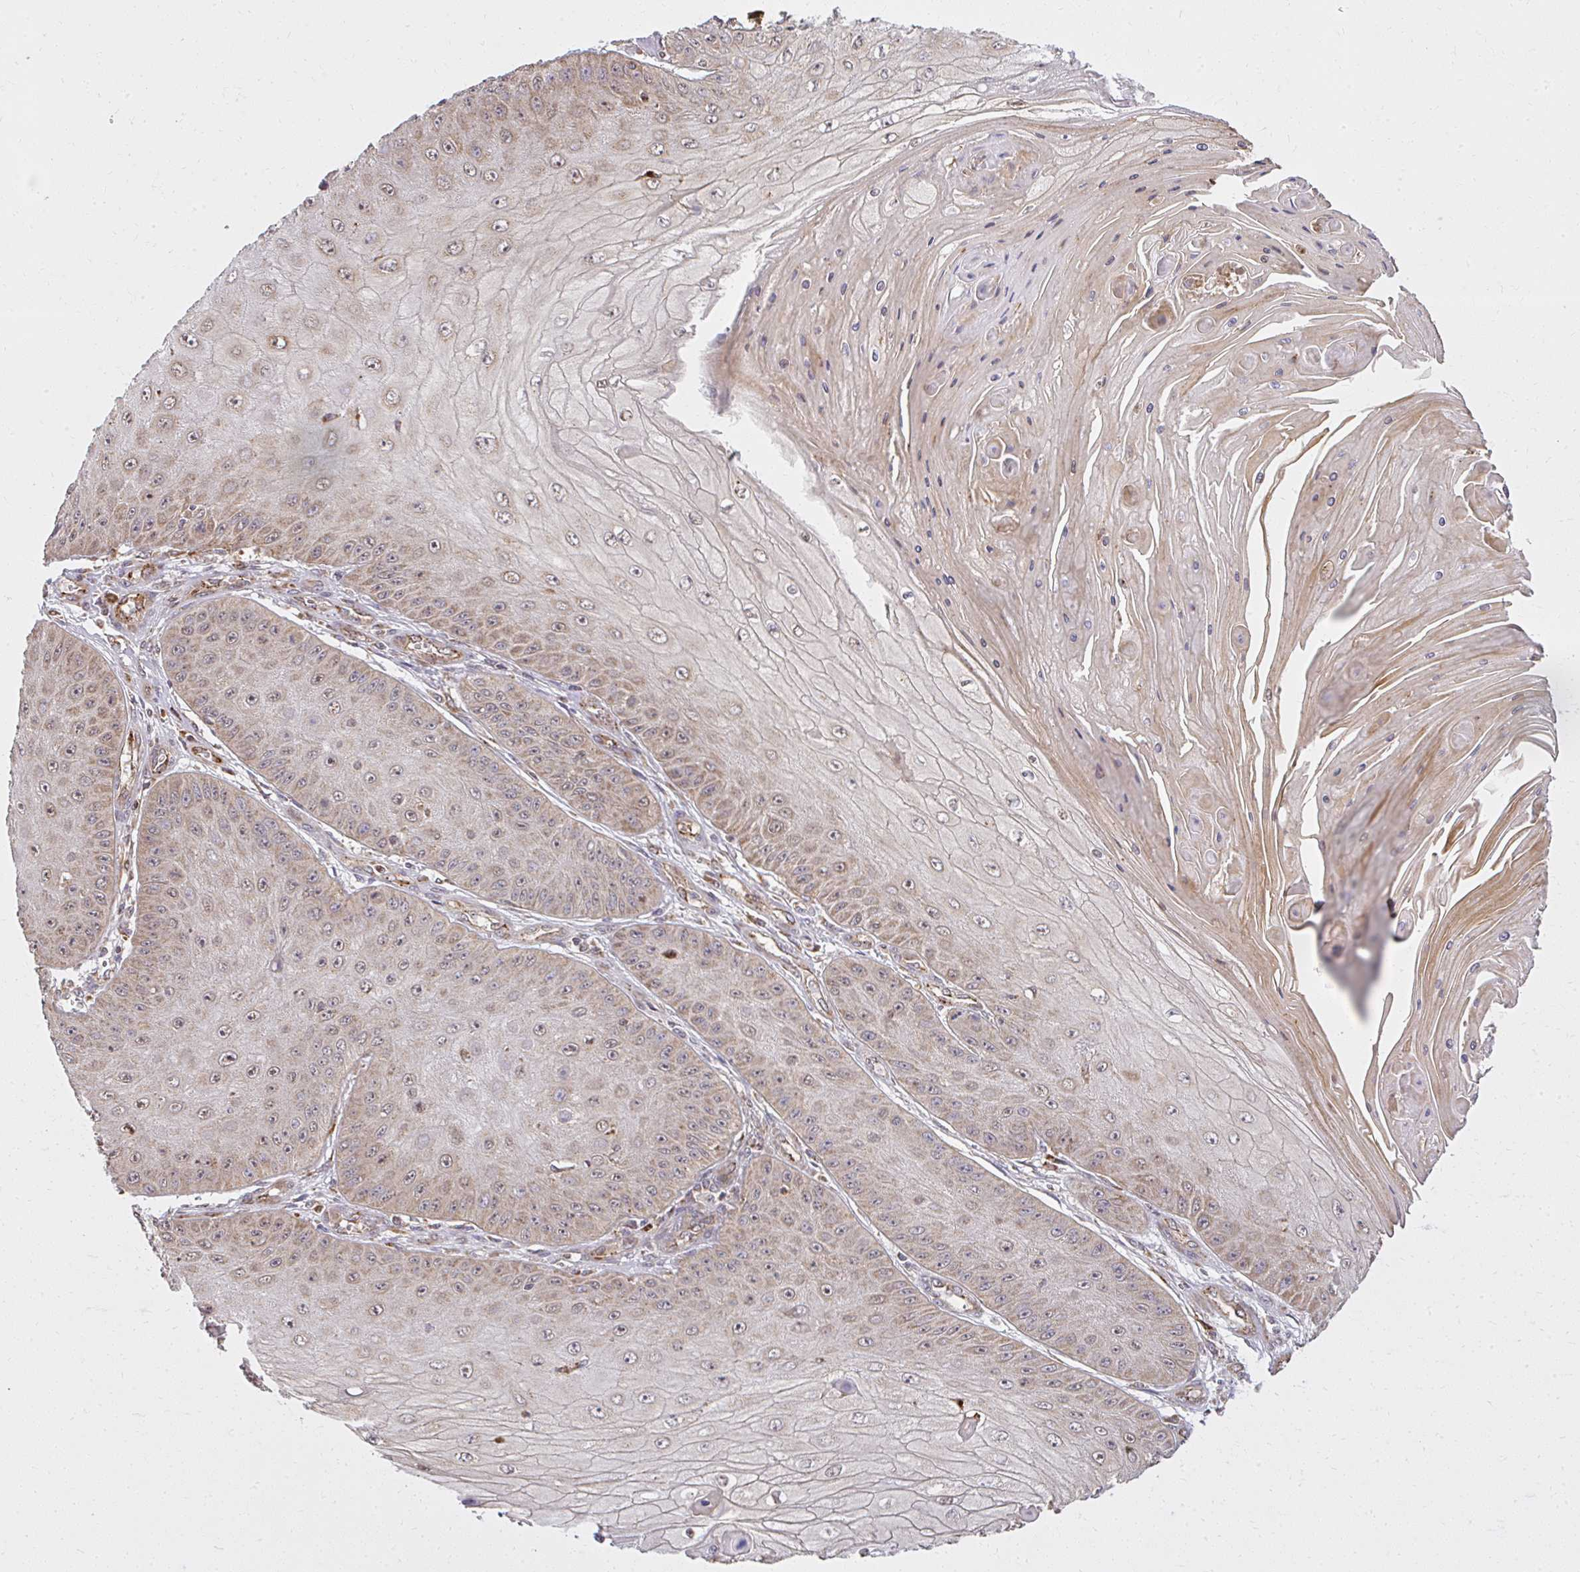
{"staining": {"intensity": "weak", "quantity": "25%-75%", "location": "cytoplasmic/membranous"}, "tissue": "skin cancer", "cell_type": "Tumor cells", "image_type": "cancer", "snomed": [{"axis": "morphology", "description": "Squamous cell carcinoma, NOS"}, {"axis": "topography", "description": "Skin"}], "caption": "Tumor cells demonstrate weak cytoplasmic/membranous expression in about 25%-75% of cells in skin cancer. The protein of interest is shown in brown color, while the nuclei are stained blue.", "gene": "GNS", "patient": {"sex": "male", "age": 70}}